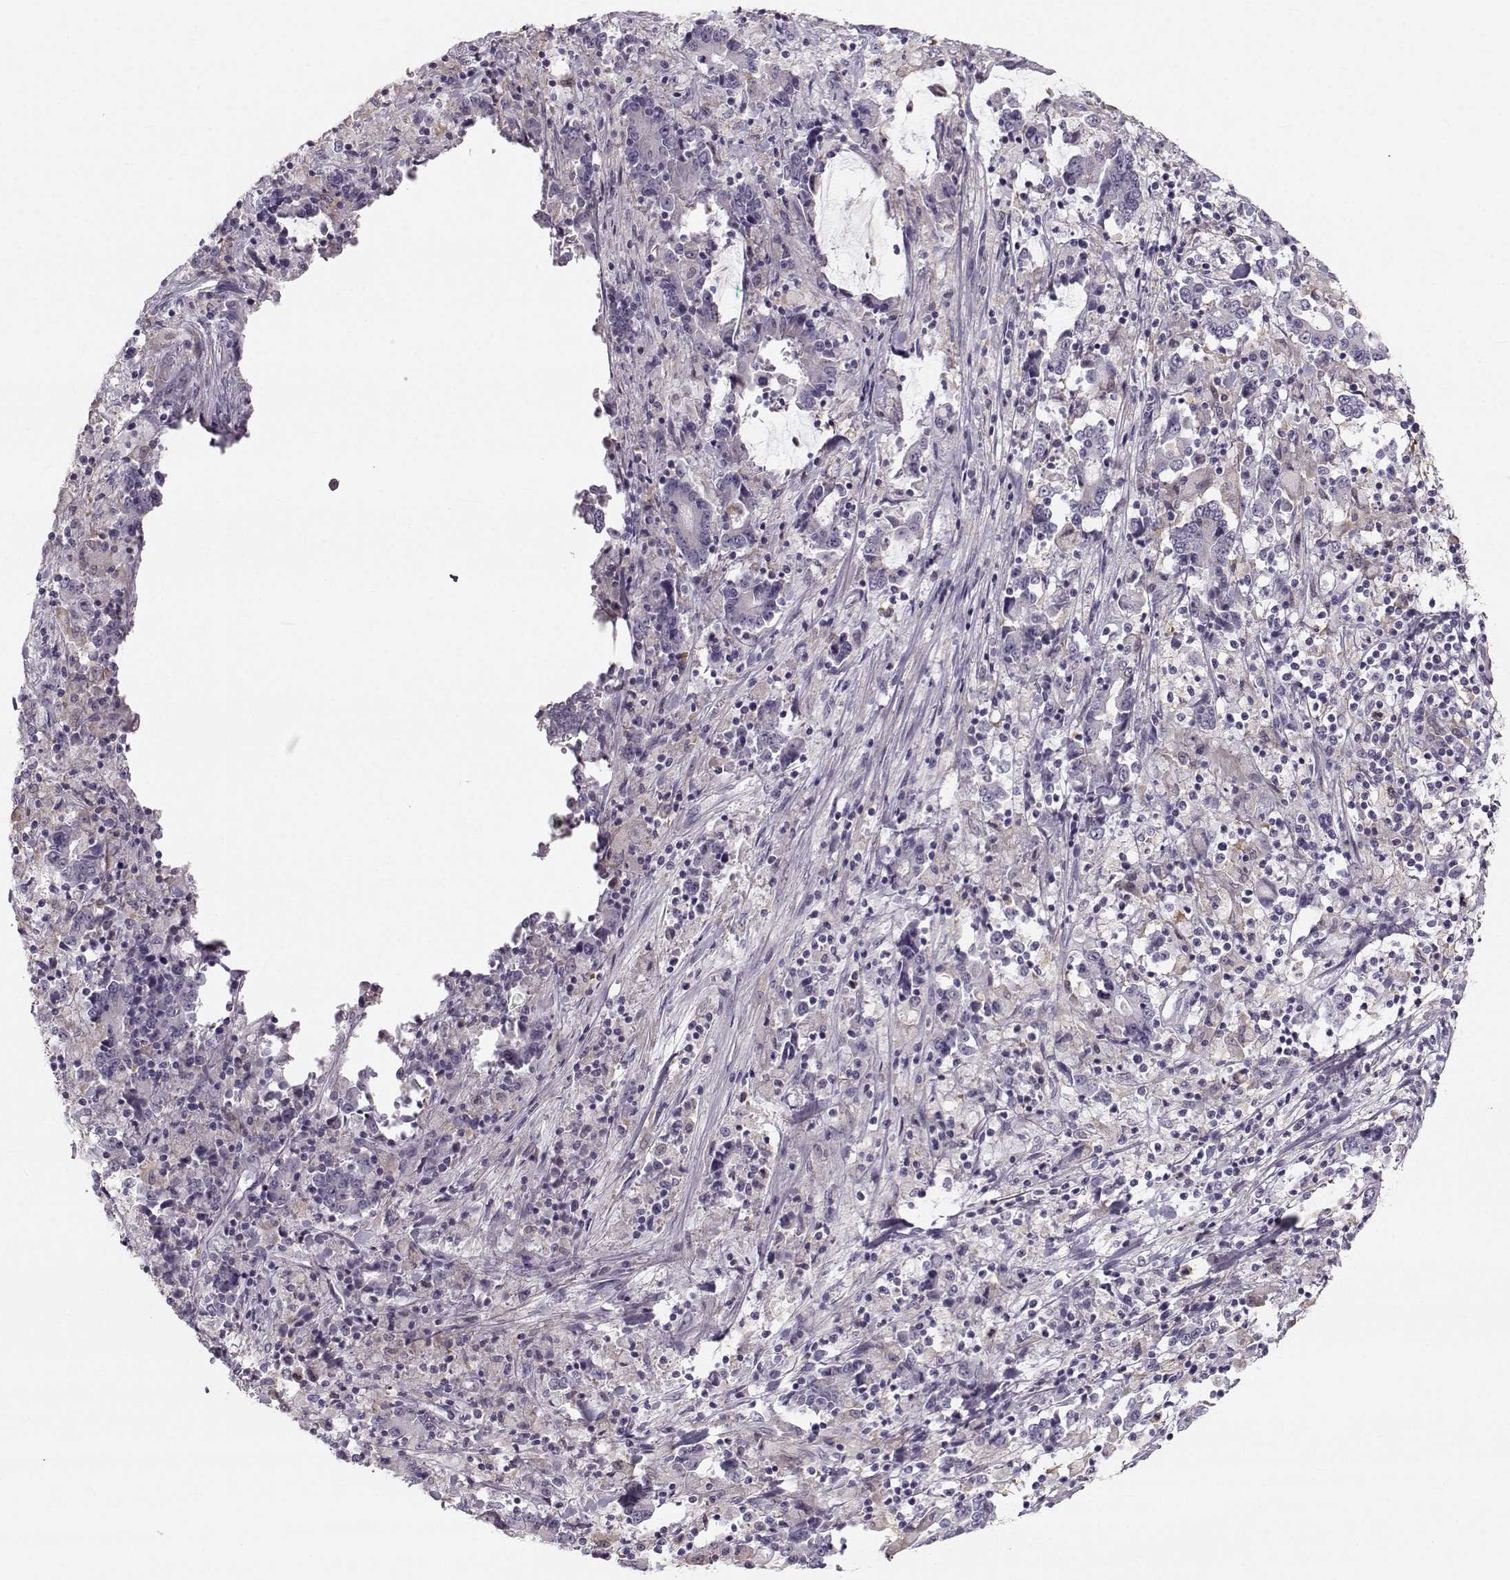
{"staining": {"intensity": "negative", "quantity": "none", "location": "none"}, "tissue": "stomach cancer", "cell_type": "Tumor cells", "image_type": "cancer", "snomed": [{"axis": "morphology", "description": "Adenocarcinoma, NOS"}, {"axis": "topography", "description": "Stomach, upper"}], "caption": "DAB (3,3'-diaminobenzidine) immunohistochemical staining of human stomach cancer (adenocarcinoma) exhibits no significant positivity in tumor cells.", "gene": "RUNDC3A", "patient": {"sex": "male", "age": 68}}